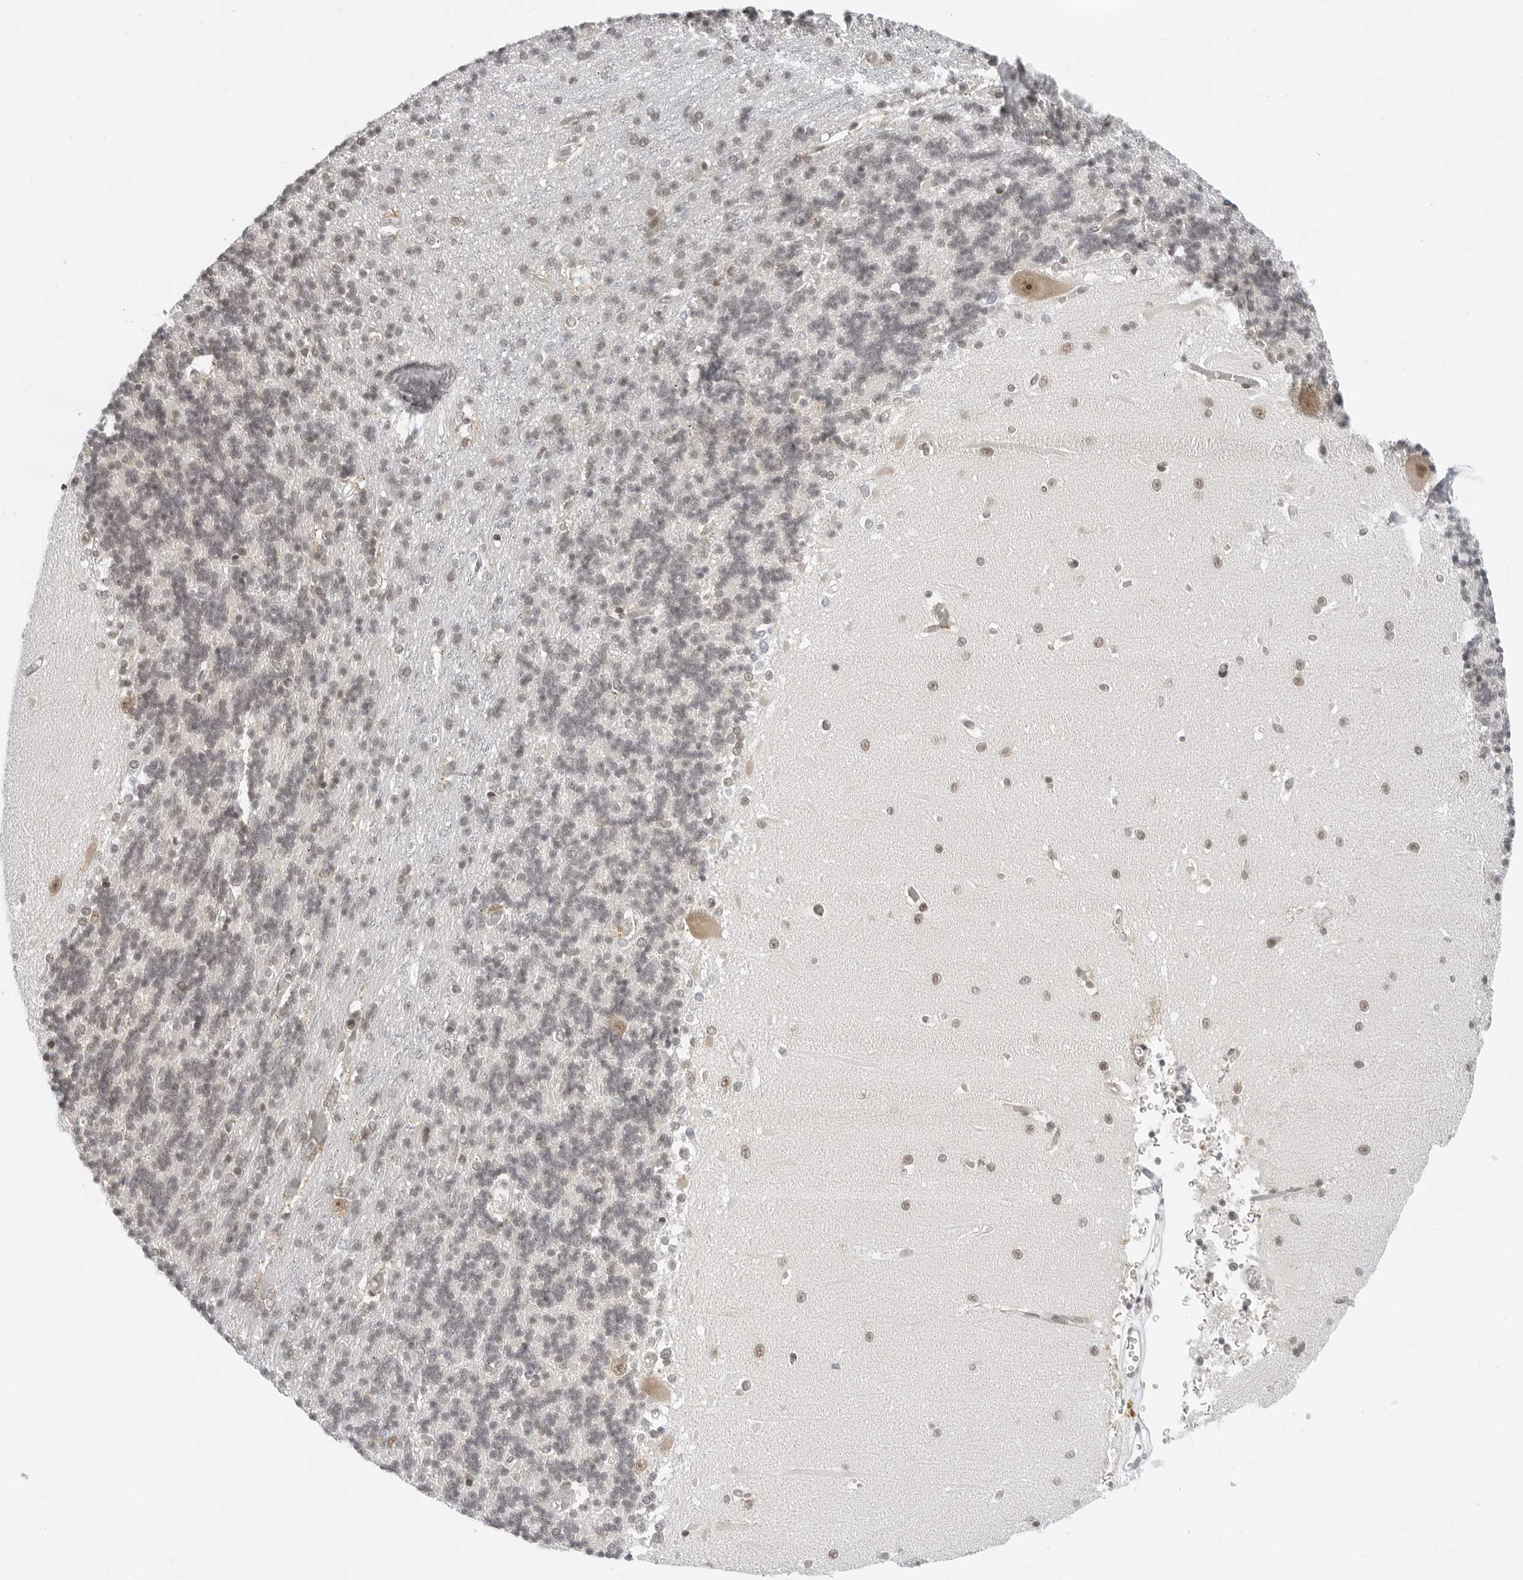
{"staining": {"intensity": "negative", "quantity": "none", "location": "none"}, "tissue": "cerebellum", "cell_type": "Cells in granular layer", "image_type": "normal", "snomed": [{"axis": "morphology", "description": "Normal tissue, NOS"}, {"axis": "topography", "description": "Cerebellum"}], "caption": "Image shows no protein staining in cells in granular layer of unremarkable cerebellum.", "gene": "TOX4", "patient": {"sex": "male", "age": 37}}